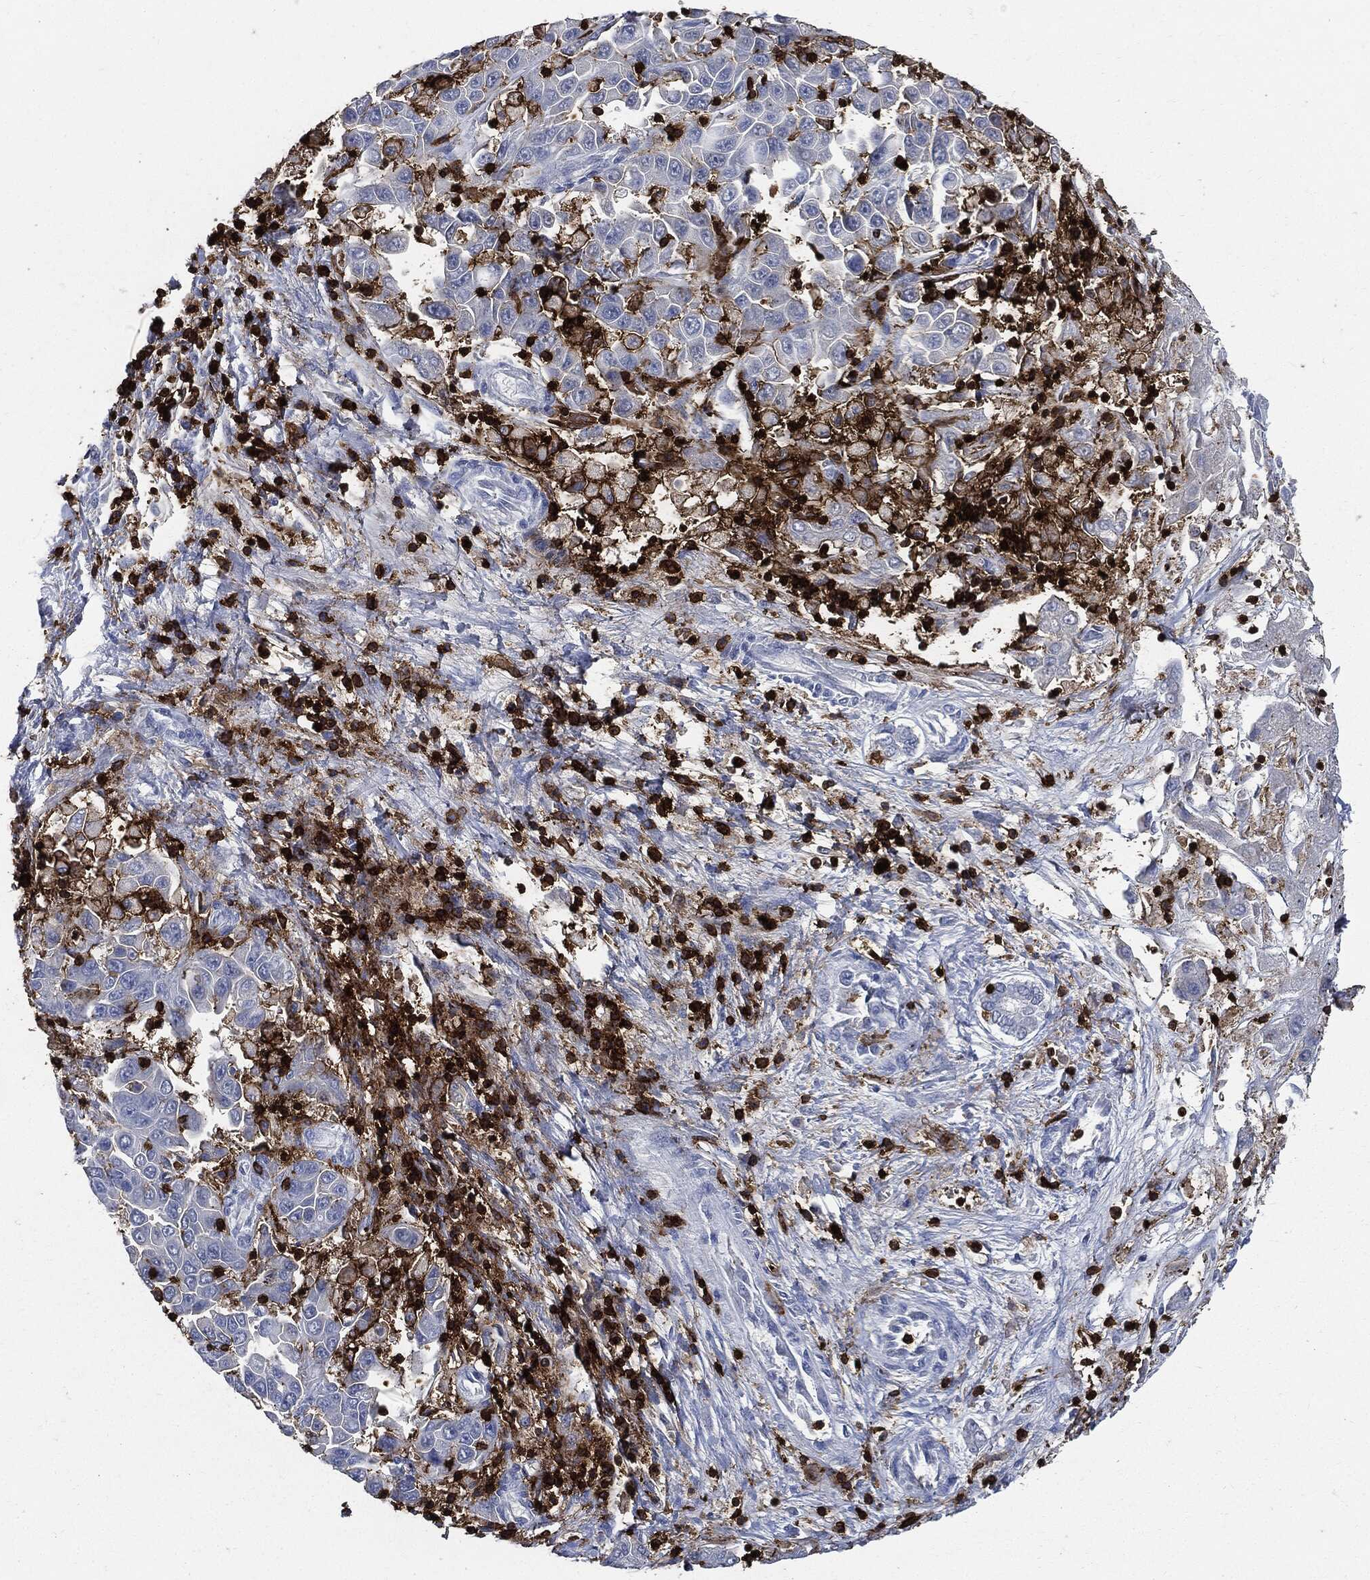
{"staining": {"intensity": "negative", "quantity": "none", "location": "none"}, "tissue": "liver cancer", "cell_type": "Tumor cells", "image_type": "cancer", "snomed": [{"axis": "morphology", "description": "Cholangiocarcinoma"}, {"axis": "topography", "description": "Liver"}], "caption": "Protein analysis of liver cancer (cholangiocarcinoma) exhibits no significant positivity in tumor cells. (DAB immunohistochemistry with hematoxylin counter stain).", "gene": "PTPRC", "patient": {"sex": "female", "age": 52}}